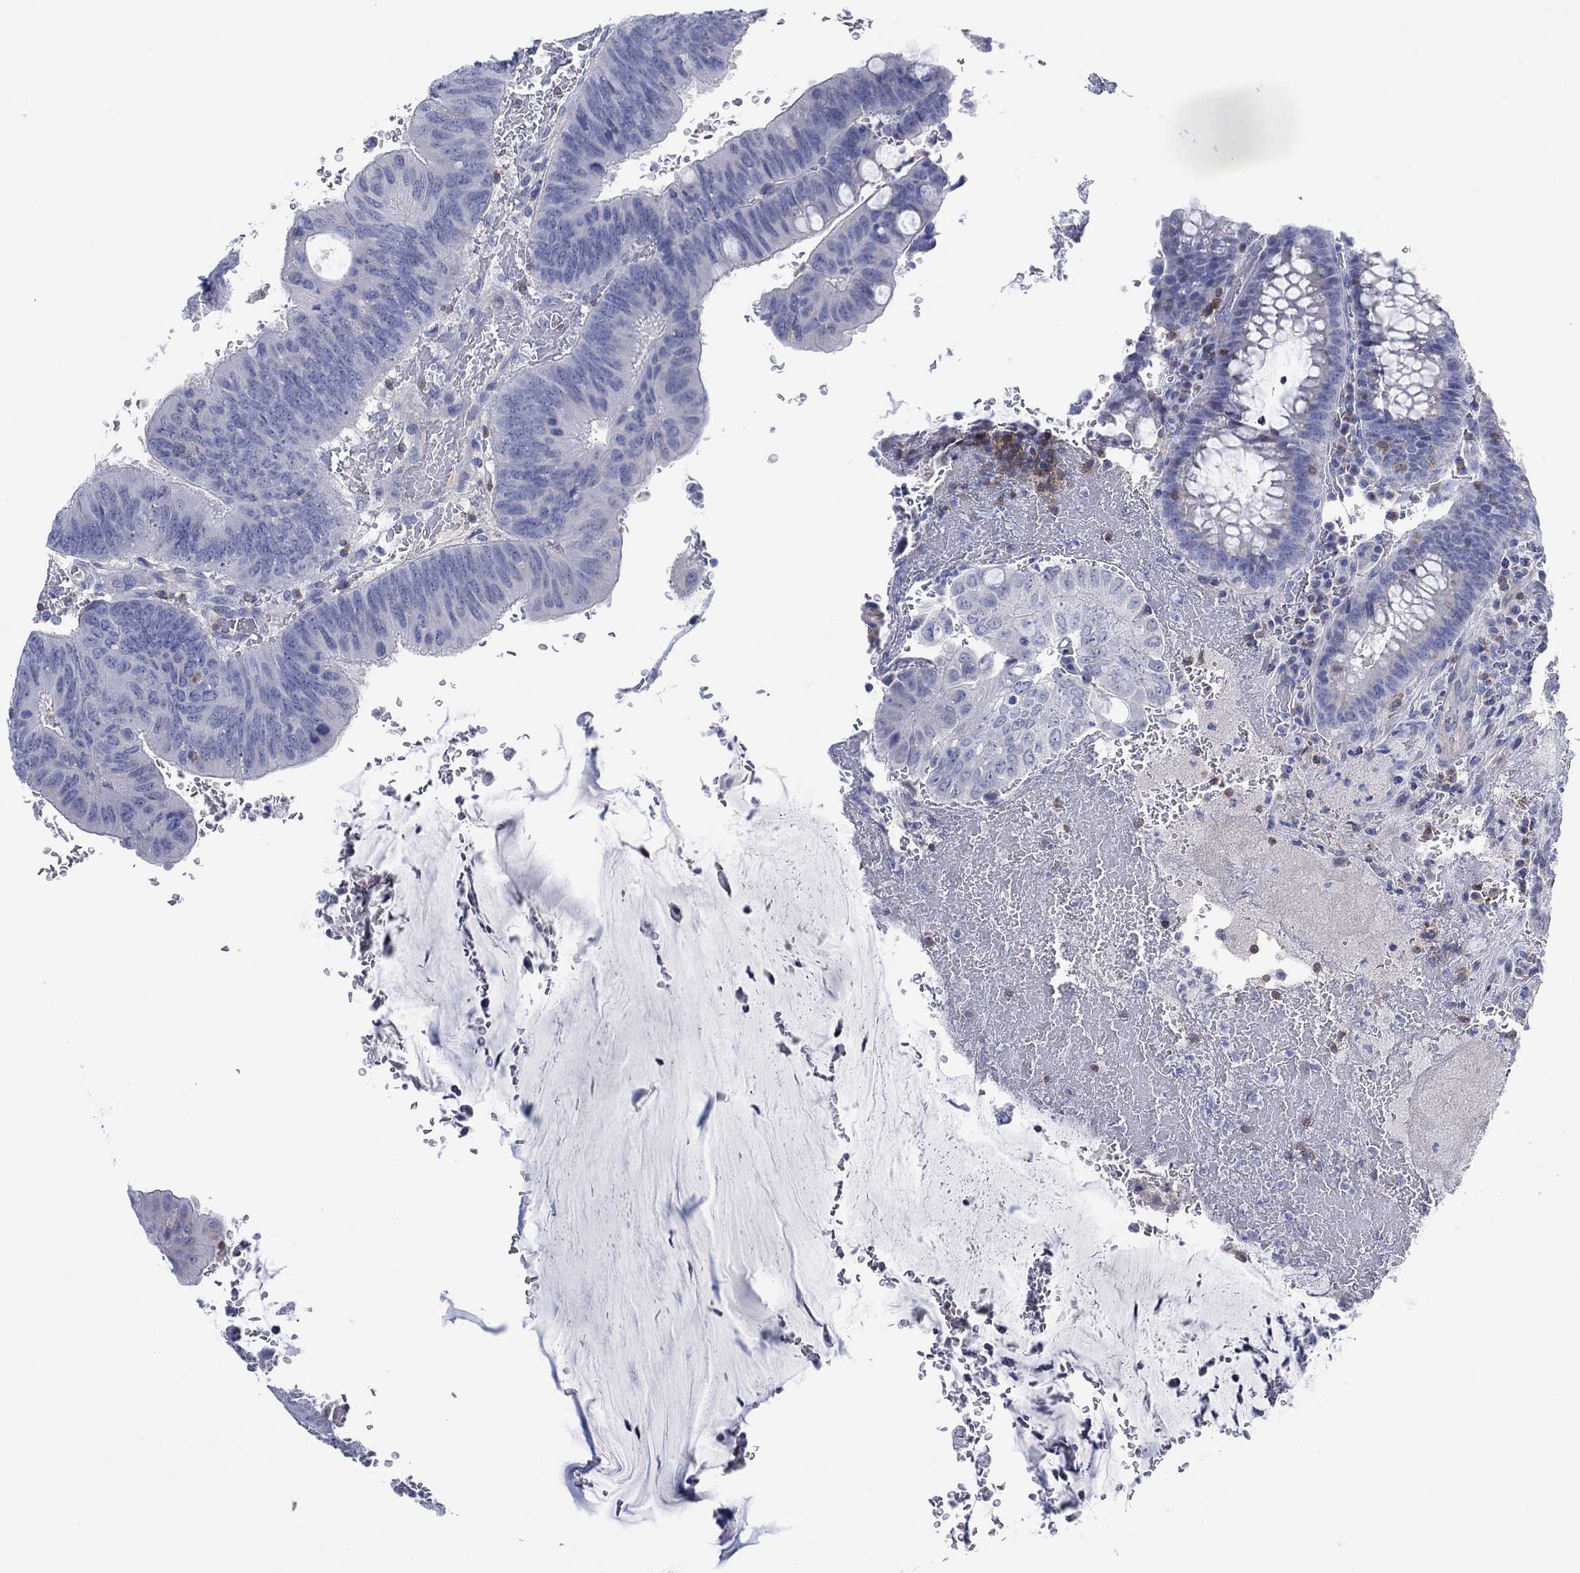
{"staining": {"intensity": "negative", "quantity": "none", "location": "none"}, "tissue": "colorectal cancer", "cell_type": "Tumor cells", "image_type": "cancer", "snomed": [{"axis": "morphology", "description": "Normal tissue, NOS"}, {"axis": "morphology", "description": "Adenocarcinoma, NOS"}, {"axis": "topography", "description": "Rectum"}], "caption": "Colorectal cancer was stained to show a protein in brown. There is no significant positivity in tumor cells.", "gene": "SEPTIN1", "patient": {"sex": "male", "age": 92}}